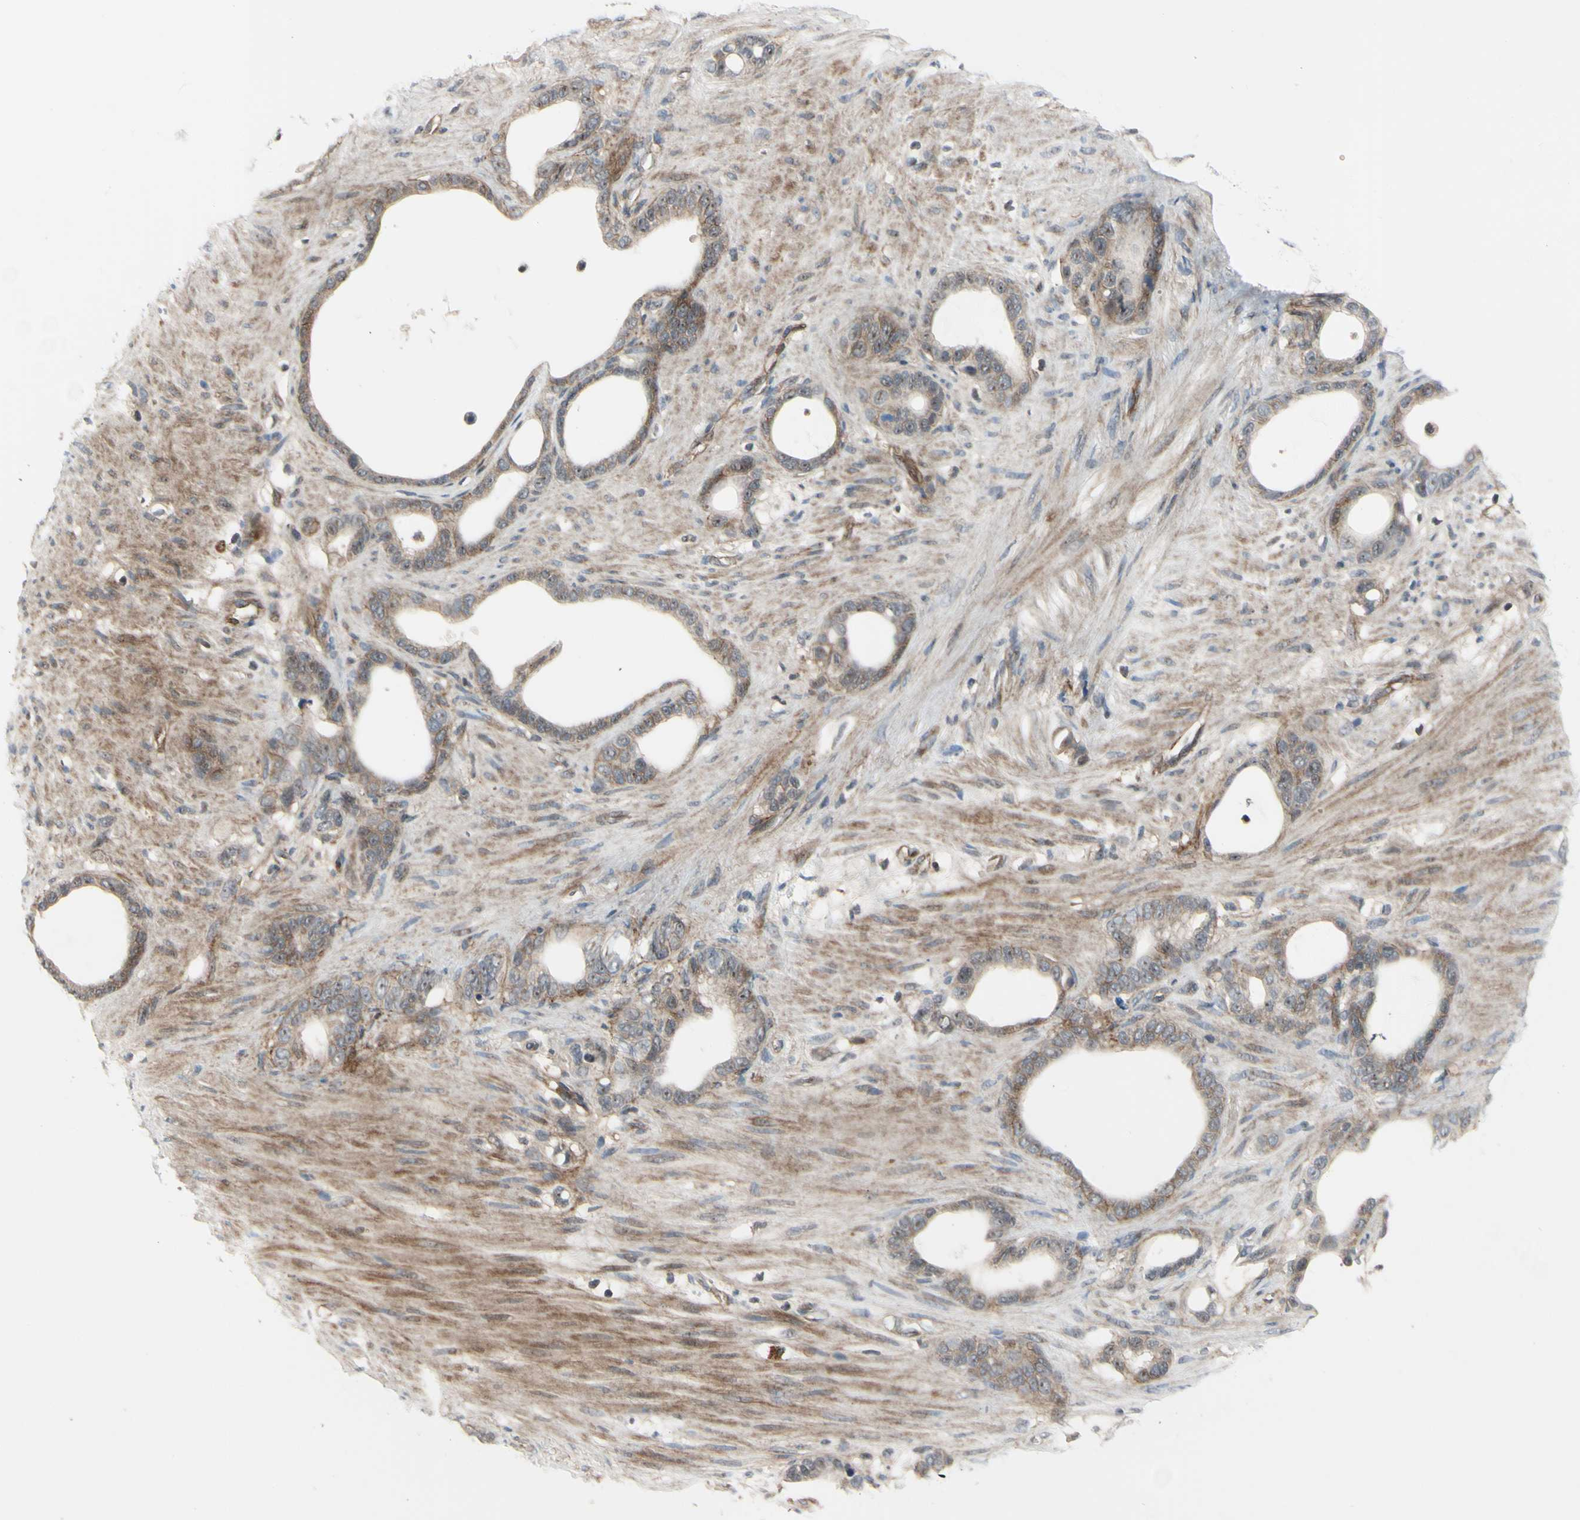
{"staining": {"intensity": "moderate", "quantity": ">75%", "location": "cytoplasmic/membranous,nuclear"}, "tissue": "stomach cancer", "cell_type": "Tumor cells", "image_type": "cancer", "snomed": [{"axis": "morphology", "description": "Adenocarcinoma, NOS"}, {"axis": "topography", "description": "Stomach"}], "caption": "Stomach adenocarcinoma stained for a protein (brown) shows moderate cytoplasmic/membranous and nuclear positive positivity in about >75% of tumor cells.", "gene": "COMMD9", "patient": {"sex": "female", "age": 75}}